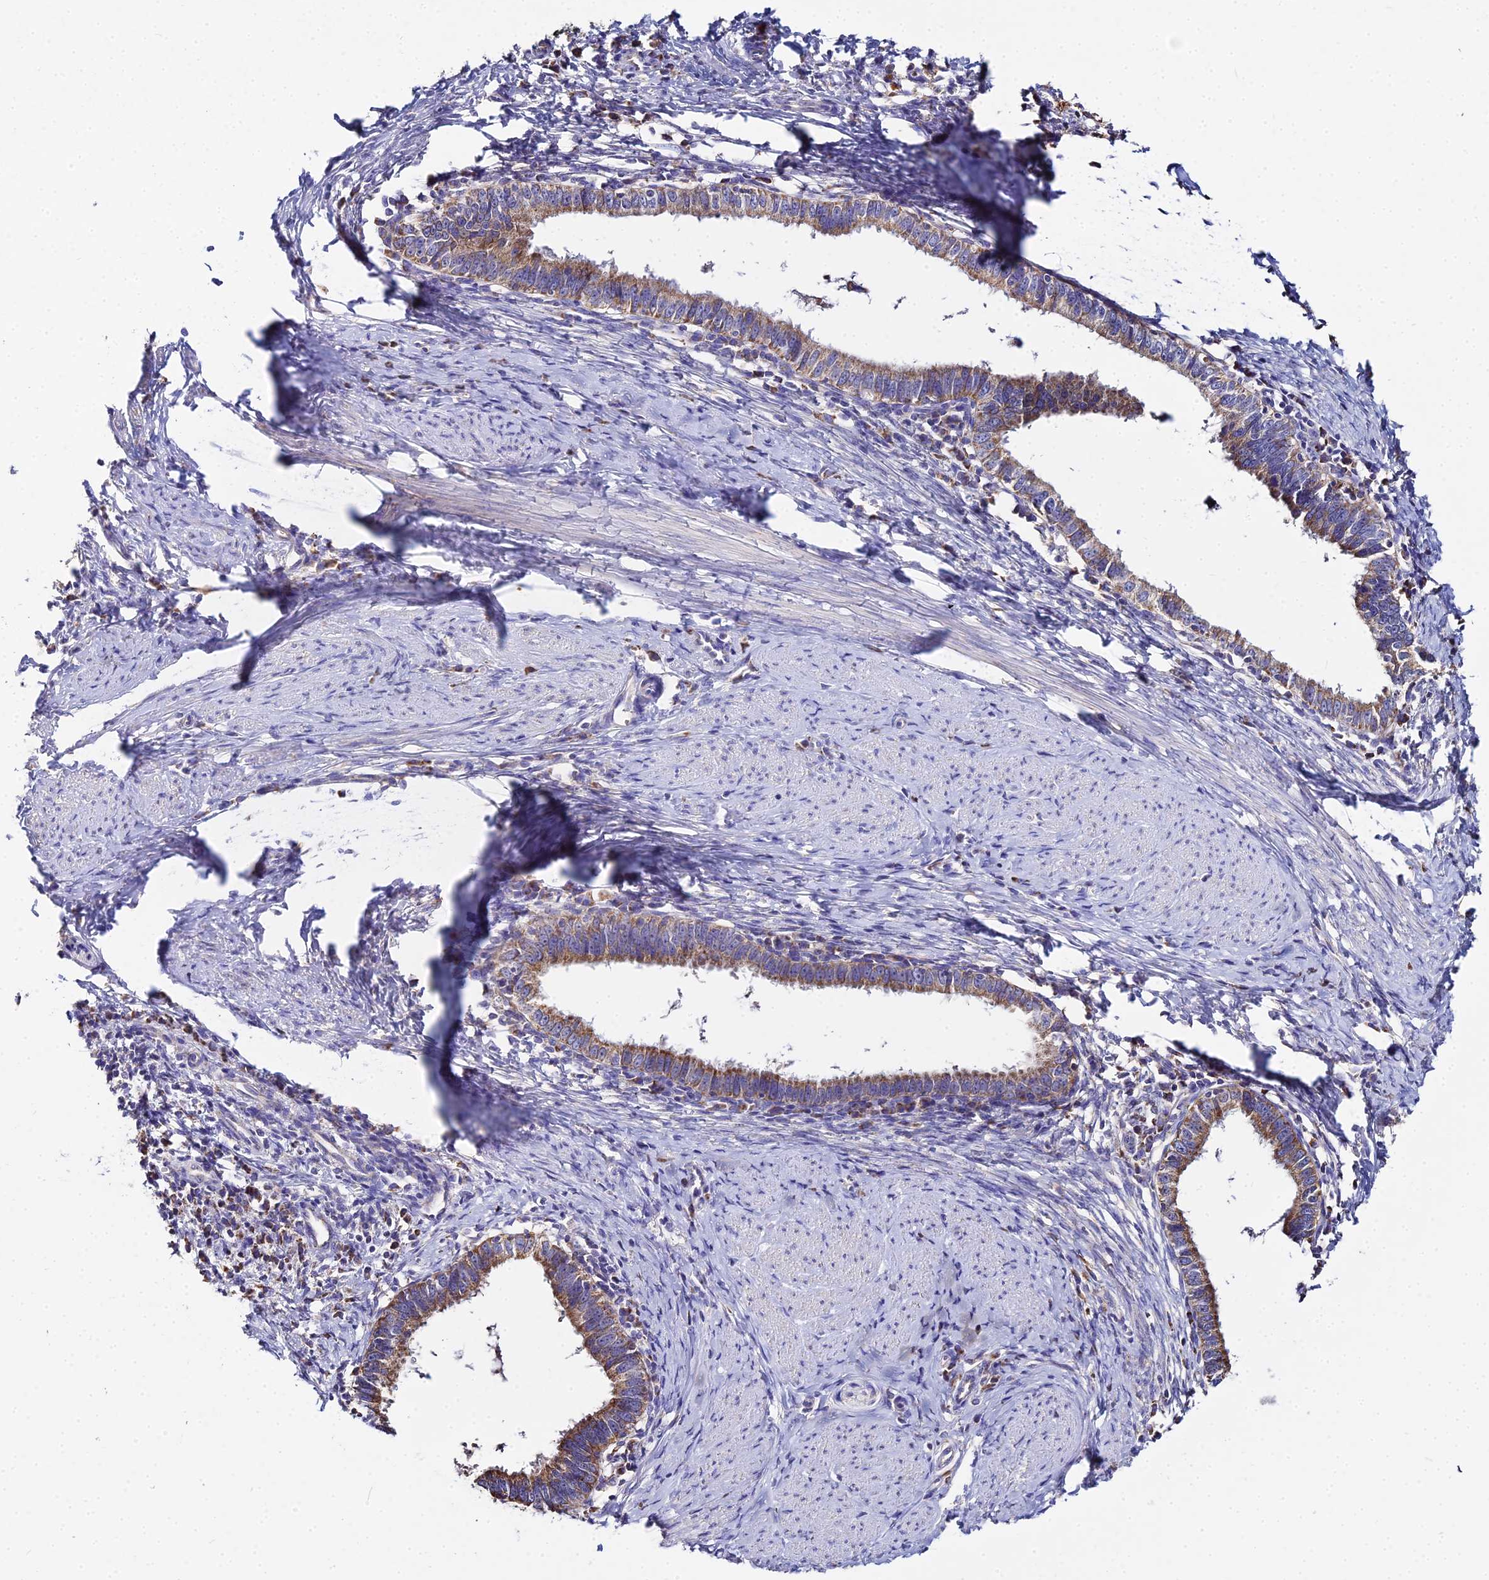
{"staining": {"intensity": "moderate", "quantity": ">75%", "location": "cytoplasmic/membranous"}, "tissue": "cervical cancer", "cell_type": "Tumor cells", "image_type": "cancer", "snomed": [{"axis": "morphology", "description": "Adenocarcinoma, NOS"}, {"axis": "topography", "description": "Cervix"}], "caption": "High-magnification brightfield microscopy of cervical adenocarcinoma stained with DAB (brown) and counterstained with hematoxylin (blue). tumor cells exhibit moderate cytoplasmic/membranous staining is appreciated in about>75% of cells.", "gene": "TYW5", "patient": {"sex": "female", "age": 36}}